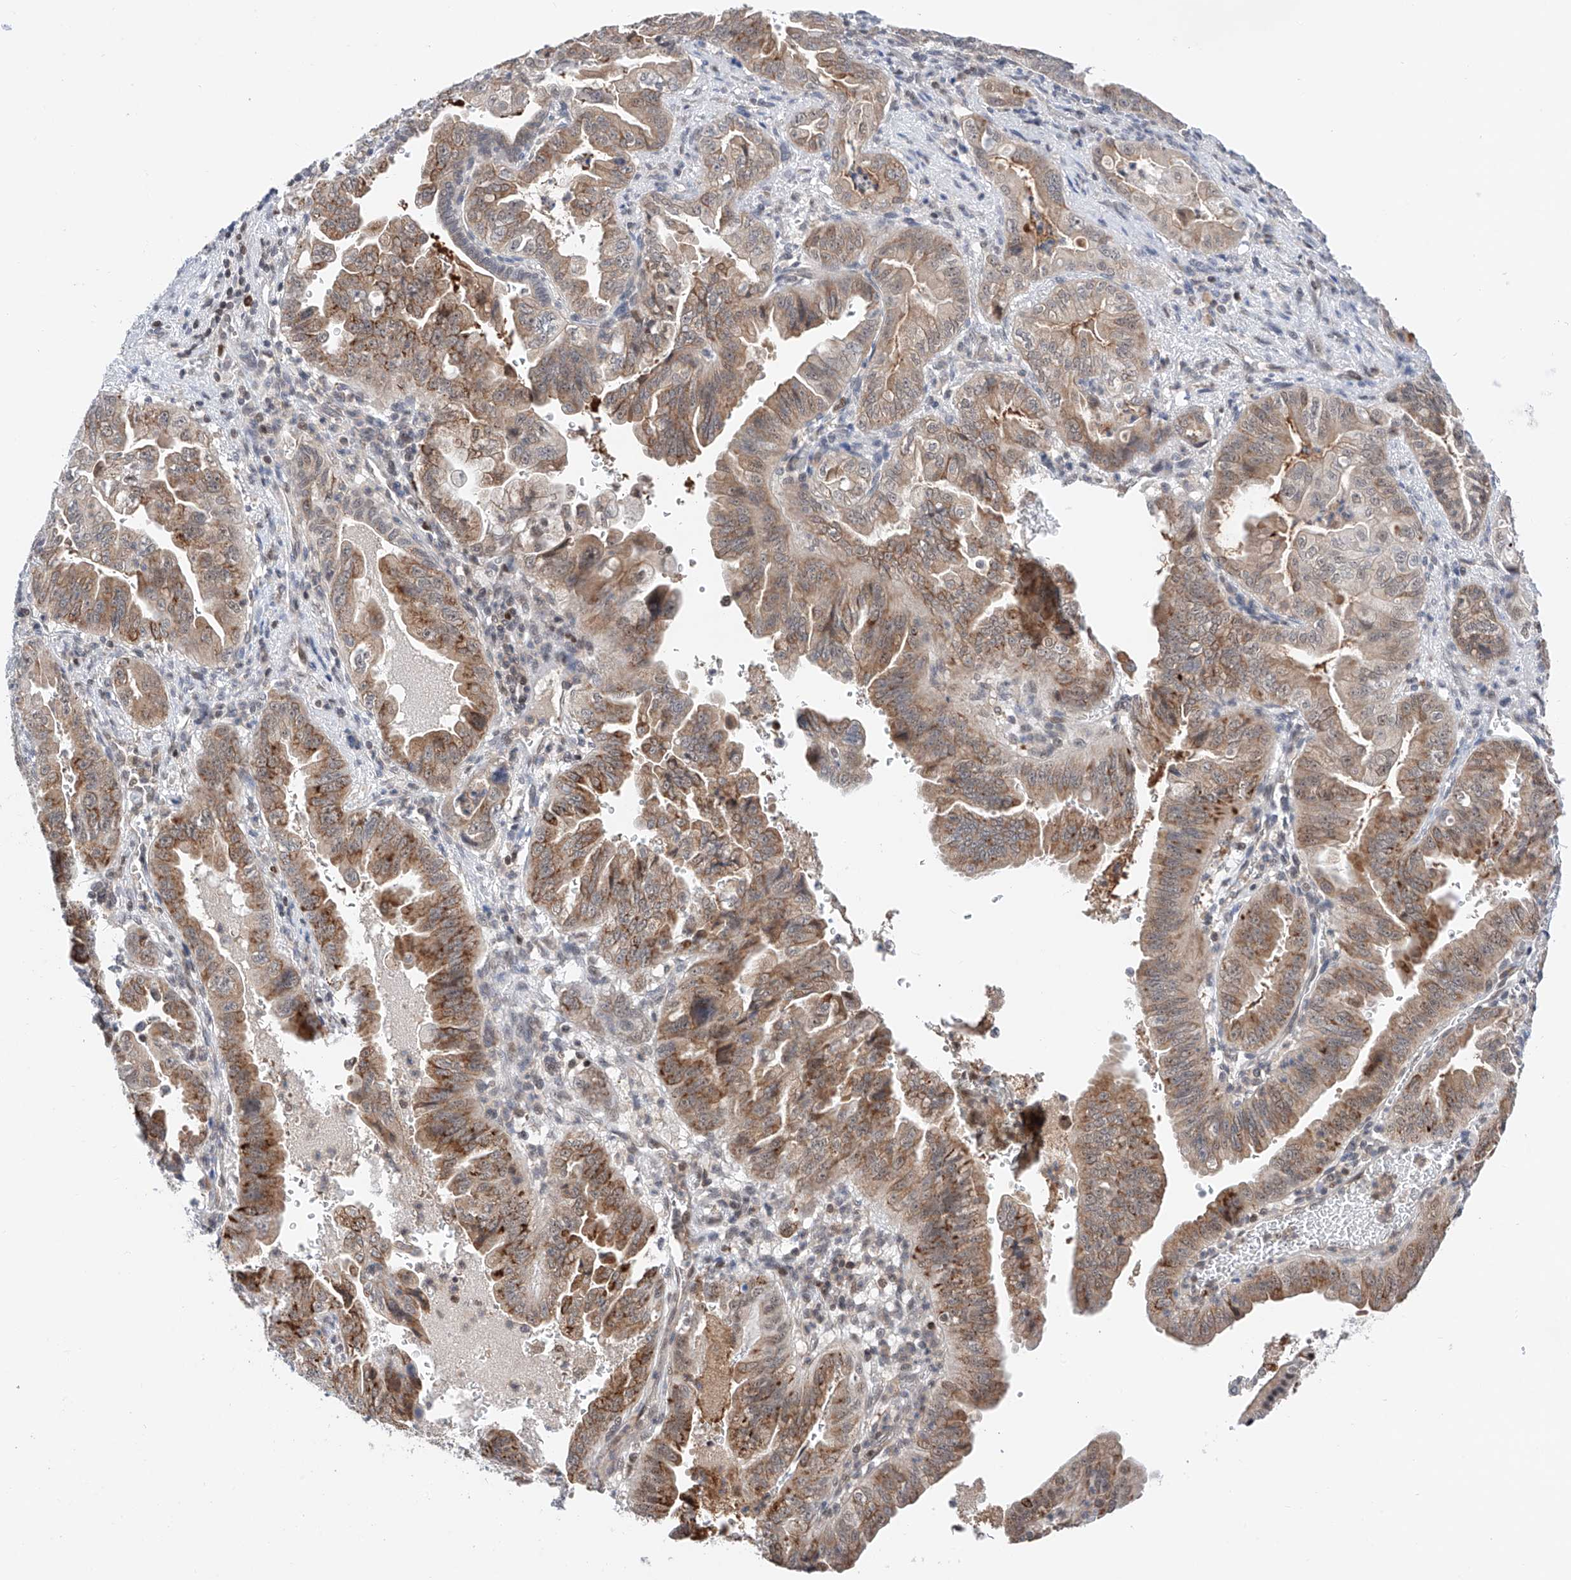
{"staining": {"intensity": "moderate", "quantity": ">75%", "location": "cytoplasmic/membranous"}, "tissue": "pancreatic cancer", "cell_type": "Tumor cells", "image_type": "cancer", "snomed": [{"axis": "morphology", "description": "Adenocarcinoma, NOS"}, {"axis": "topography", "description": "Pancreas"}], "caption": "Pancreatic cancer (adenocarcinoma) stained with DAB immunohistochemistry exhibits medium levels of moderate cytoplasmic/membranous expression in about >75% of tumor cells. (IHC, brightfield microscopy, high magnification).", "gene": "SNRNP200", "patient": {"sex": "male", "age": 70}}